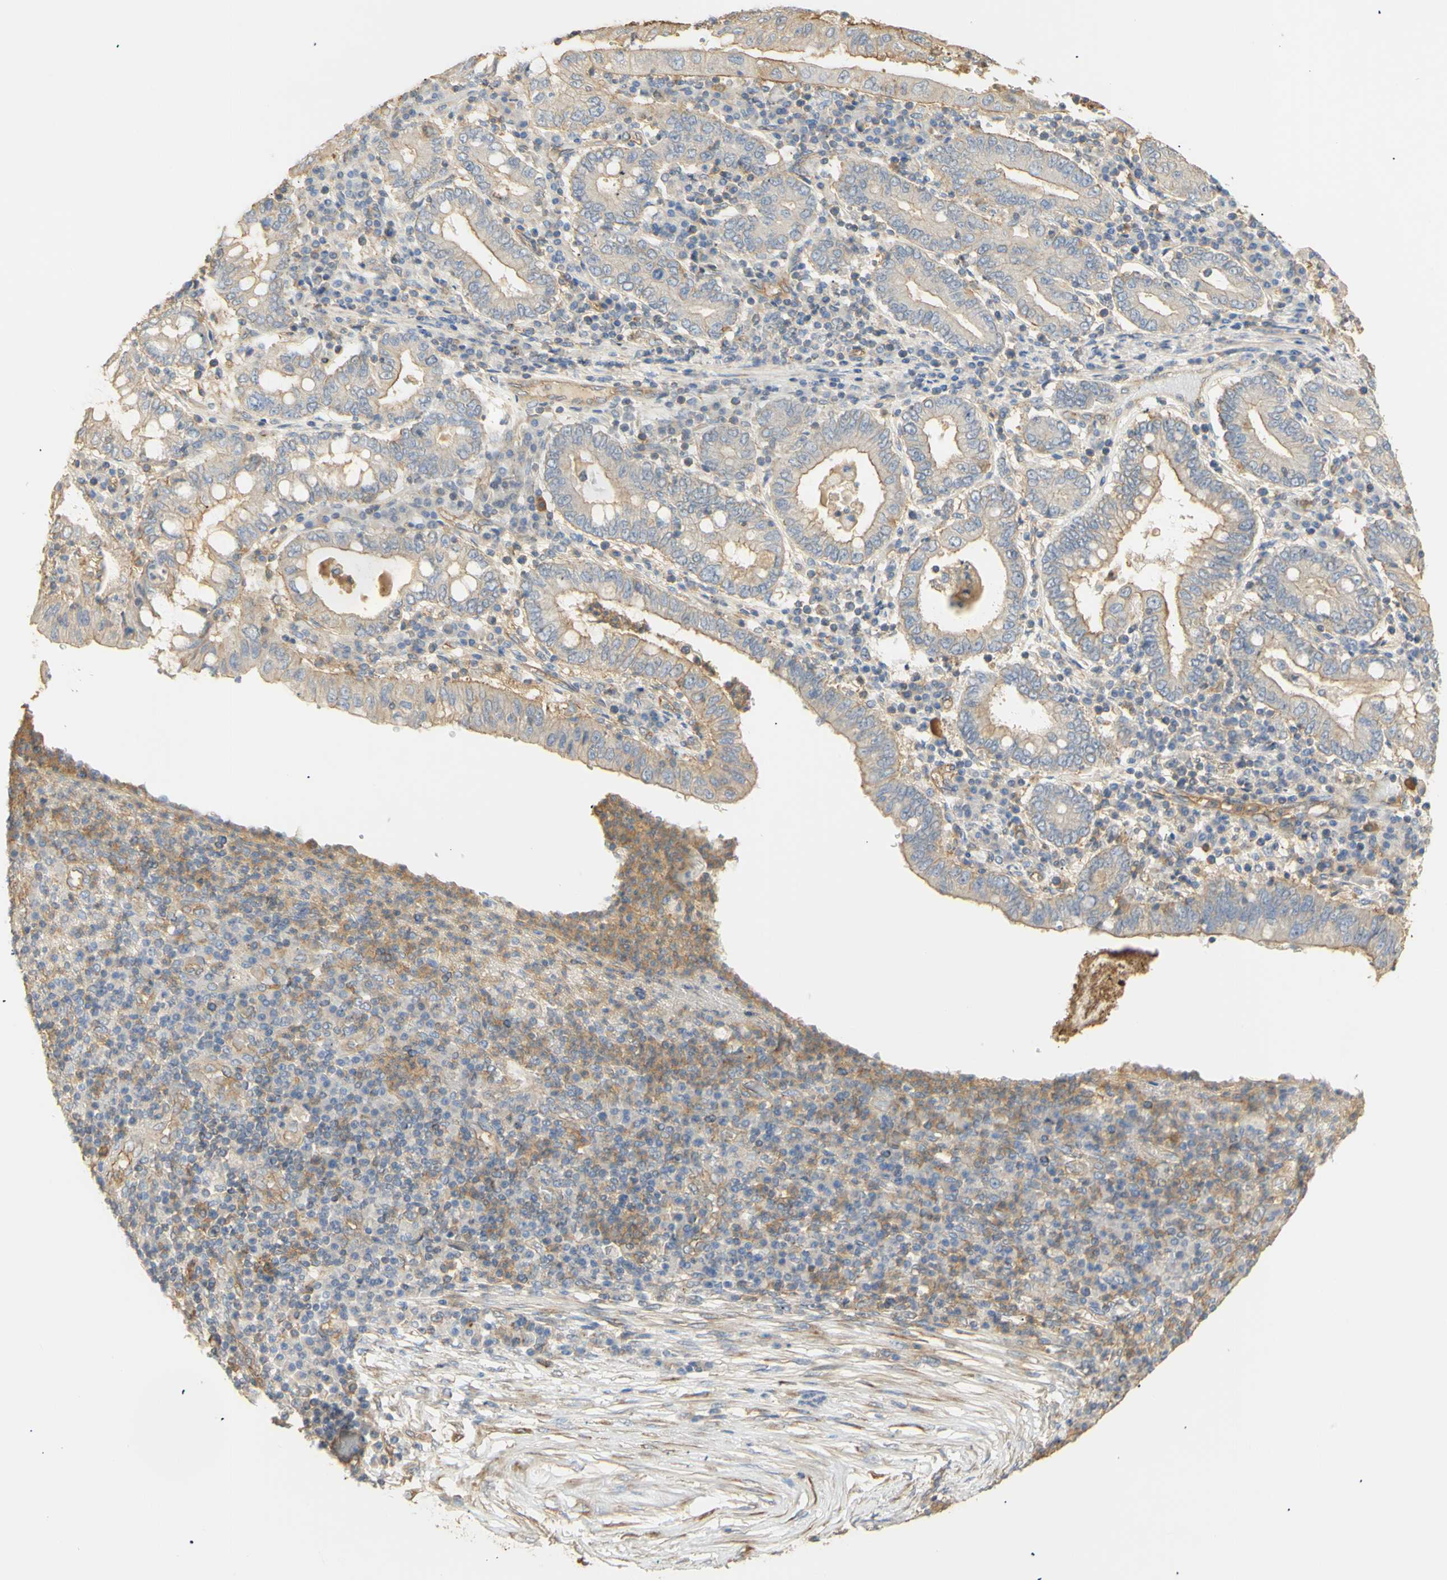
{"staining": {"intensity": "moderate", "quantity": "<25%", "location": "cytoplasmic/membranous"}, "tissue": "stomach cancer", "cell_type": "Tumor cells", "image_type": "cancer", "snomed": [{"axis": "morphology", "description": "Normal tissue, NOS"}, {"axis": "morphology", "description": "Adenocarcinoma, NOS"}, {"axis": "topography", "description": "Esophagus"}, {"axis": "topography", "description": "Stomach, upper"}, {"axis": "topography", "description": "Peripheral nerve tissue"}], "caption": "There is low levels of moderate cytoplasmic/membranous expression in tumor cells of stomach adenocarcinoma, as demonstrated by immunohistochemical staining (brown color).", "gene": "KCNE4", "patient": {"sex": "male", "age": 62}}